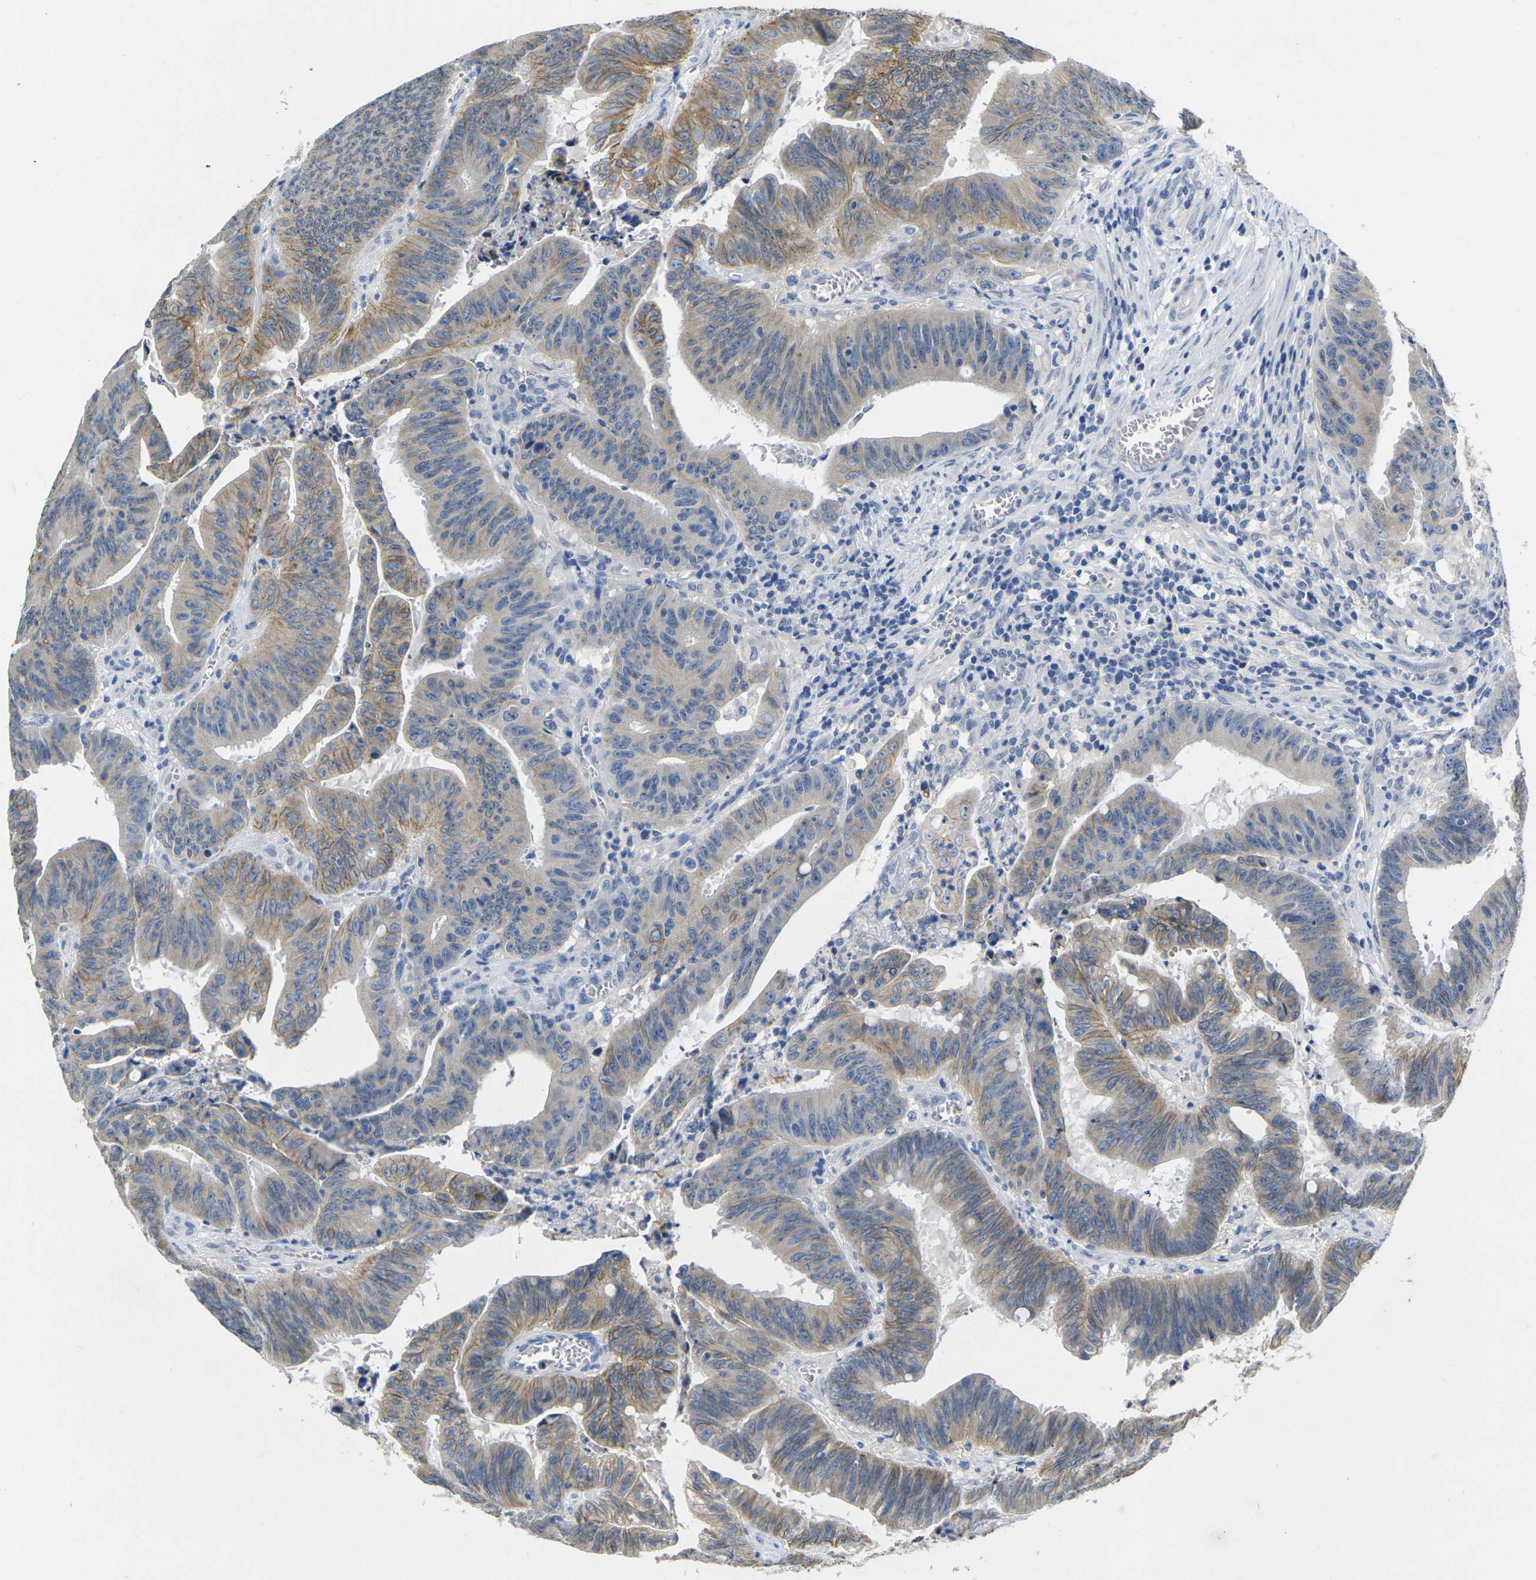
{"staining": {"intensity": "moderate", "quantity": "25%-75%", "location": "cytoplasmic/membranous"}, "tissue": "colorectal cancer", "cell_type": "Tumor cells", "image_type": "cancer", "snomed": [{"axis": "morphology", "description": "Adenocarcinoma, NOS"}, {"axis": "topography", "description": "Colon"}], "caption": "Immunohistochemical staining of human adenocarcinoma (colorectal) displays moderate cytoplasmic/membranous protein expression in approximately 25%-75% of tumor cells.", "gene": "NOCT", "patient": {"sex": "male", "age": 45}}